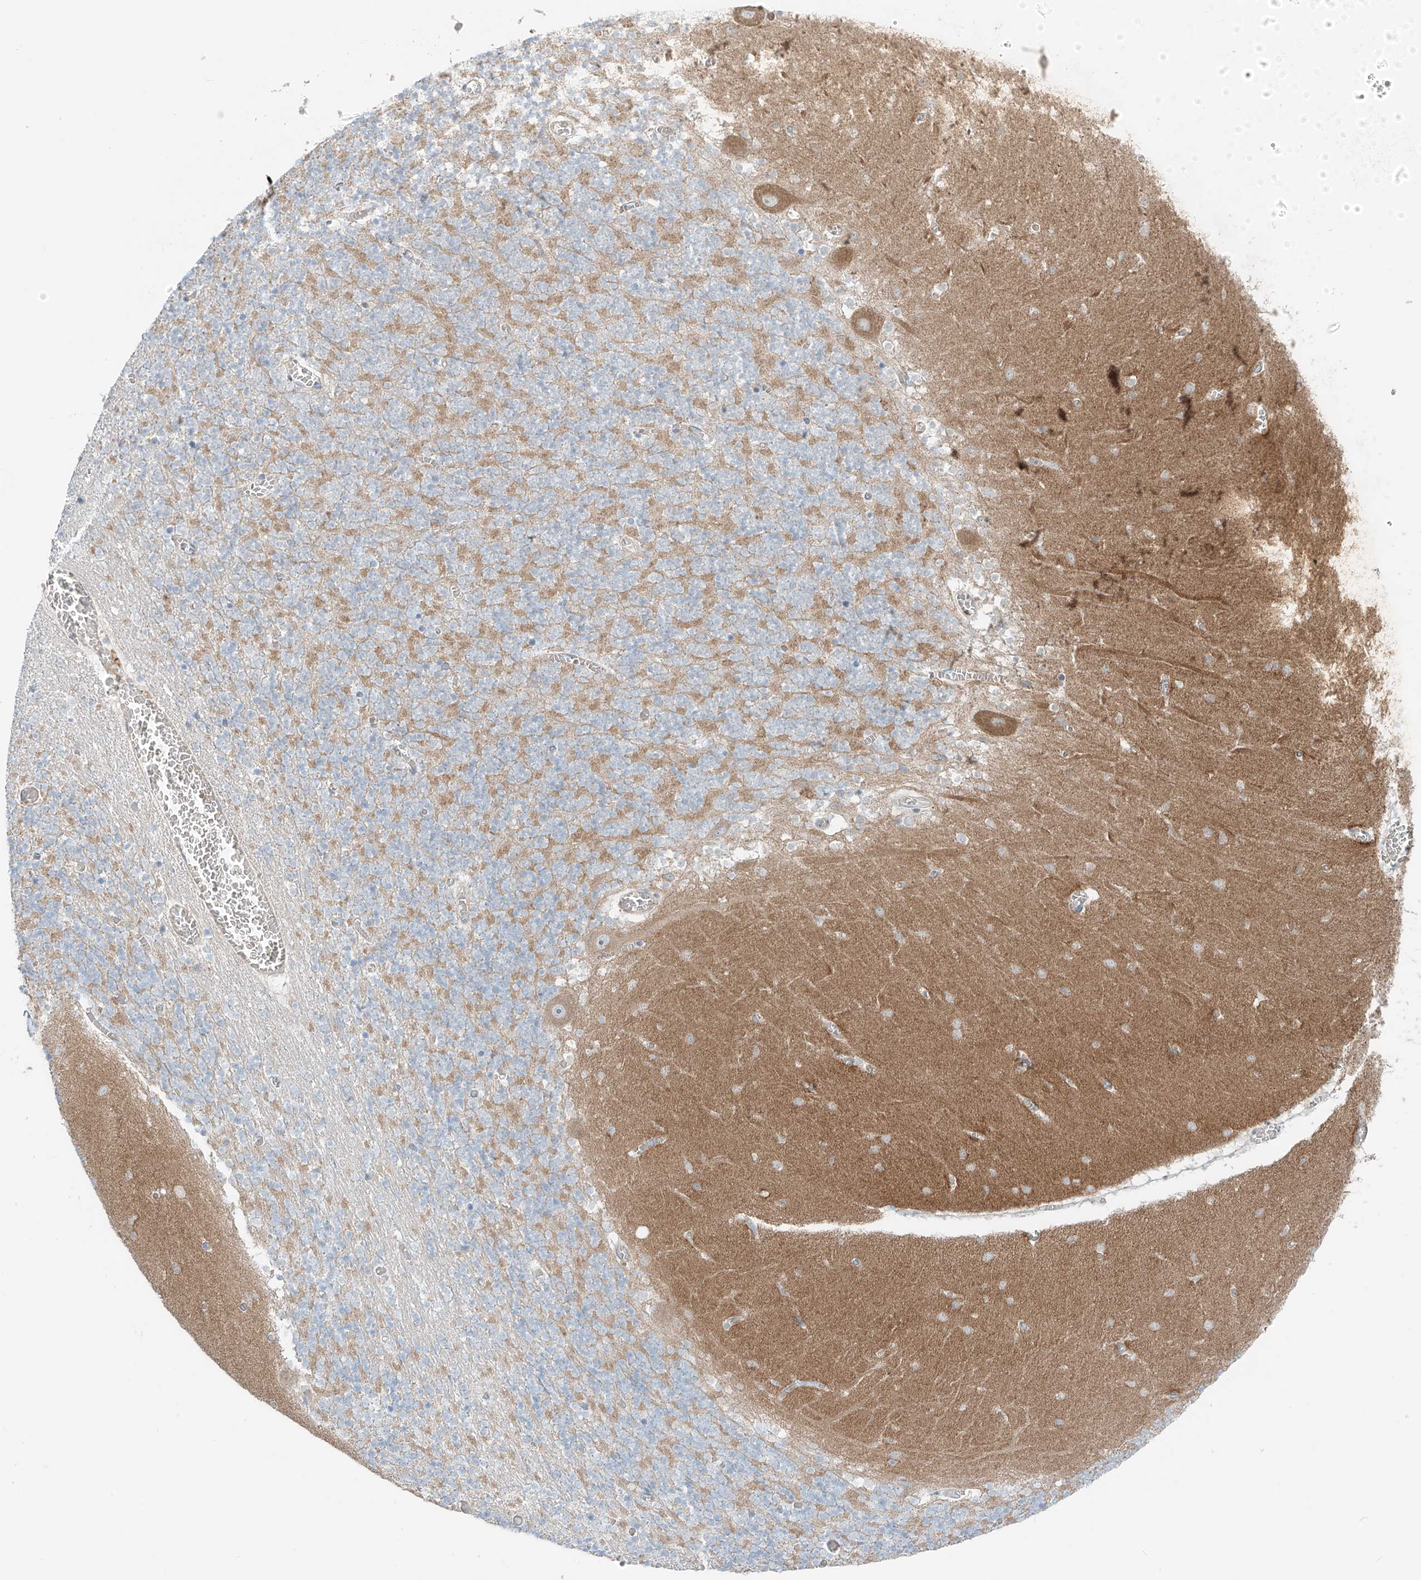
{"staining": {"intensity": "moderate", "quantity": ">75%", "location": "cytoplasmic/membranous"}, "tissue": "cerebellum", "cell_type": "Cells in granular layer", "image_type": "normal", "snomed": [{"axis": "morphology", "description": "Normal tissue, NOS"}, {"axis": "topography", "description": "Cerebellum"}], "caption": "Immunohistochemical staining of benign human cerebellum reveals medium levels of moderate cytoplasmic/membranous staining in approximately >75% of cells in granular layer.", "gene": "EIPR1", "patient": {"sex": "female", "age": 28}}